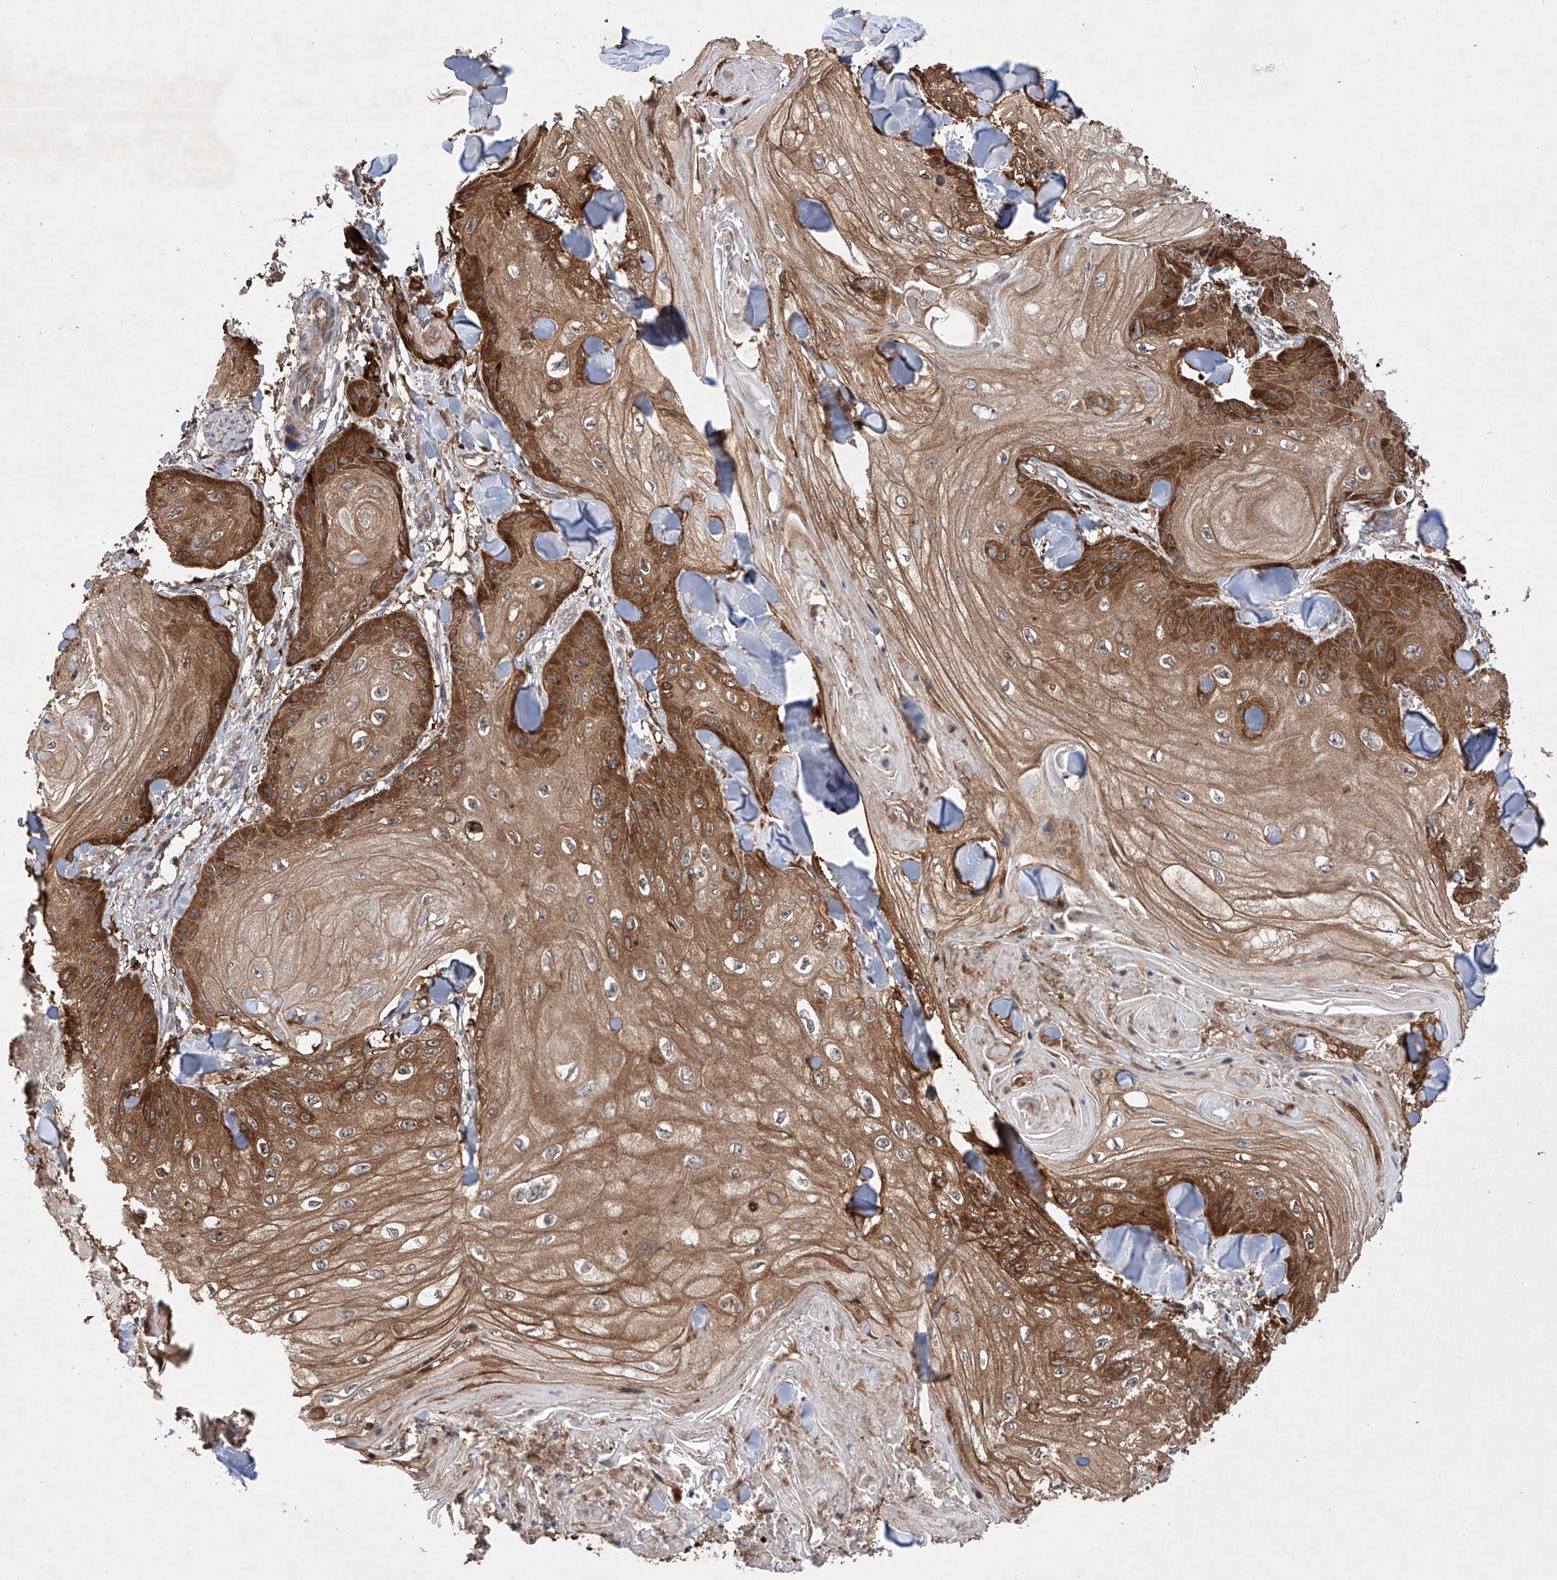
{"staining": {"intensity": "strong", "quantity": ">75%", "location": "cytoplasmic/membranous"}, "tissue": "skin cancer", "cell_type": "Tumor cells", "image_type": "cancer", "snomed": [{"axis": "morphology", "description": "Squamous cell carcinoma, NOS"}, {"axis": "topography", "description": "Skin"}], "caption": "Immunohistochemical staining of human skin cancer (squamous cell carcinoma) exhibits high levels of strong cytoplasmic/membranous positivity in approximately >75% of tumor cells.", "gene": "TIMM23", "patient": {"sex": "male", "age": 74}}